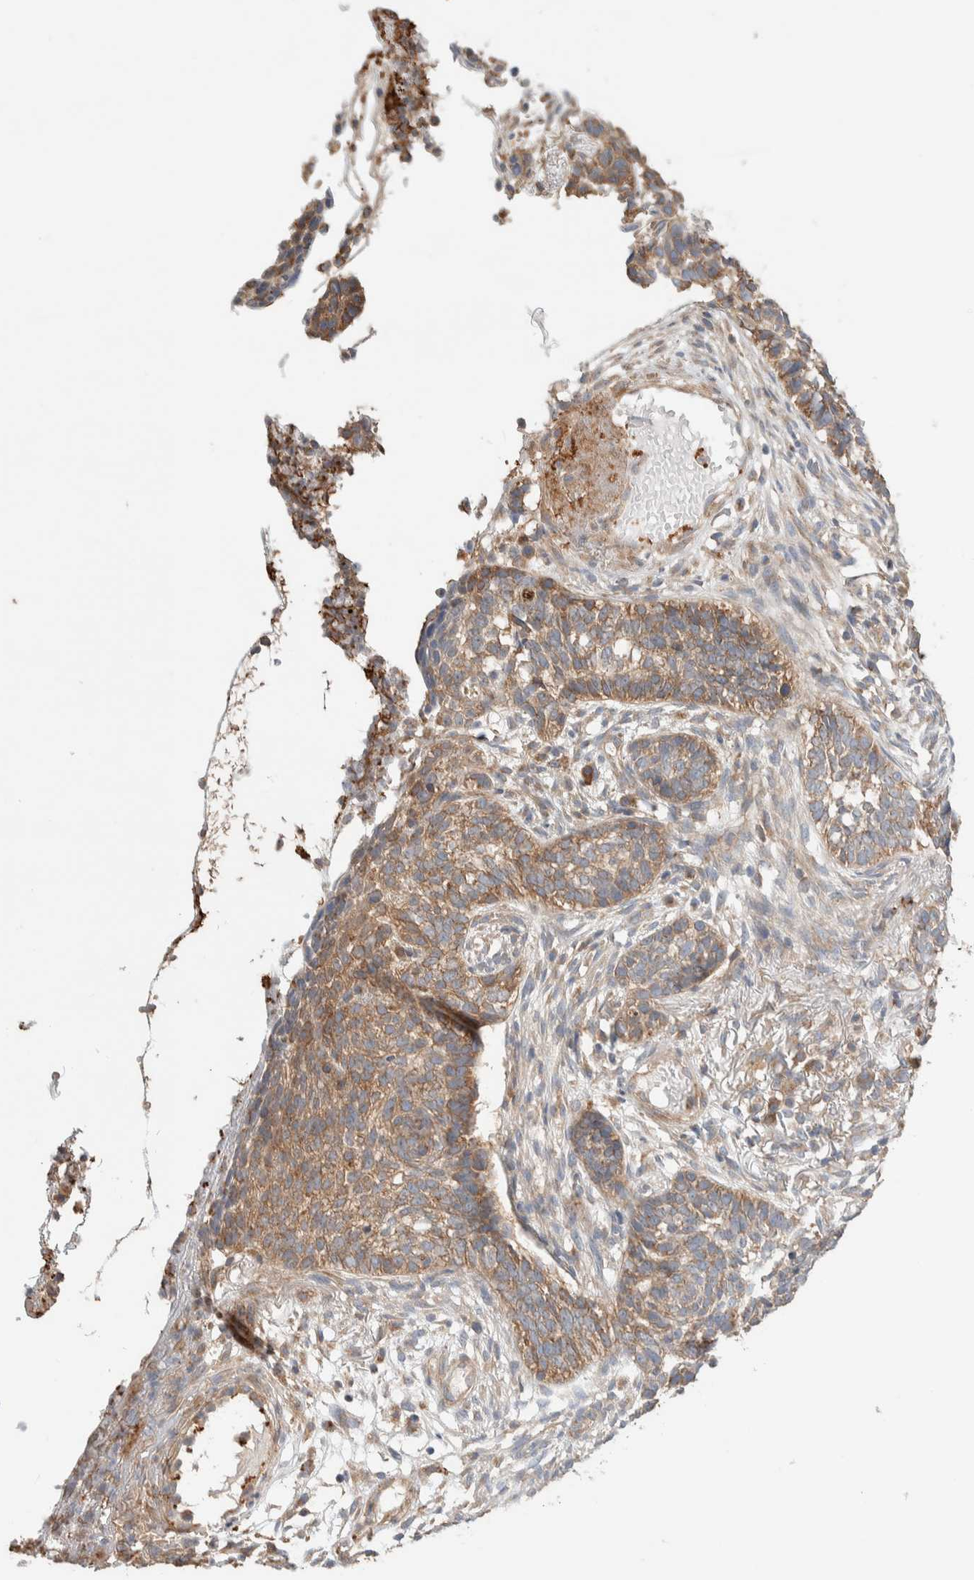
{"staining": {"intensity": "moderate", "quantity": ">75%", "location": "cytoplasmic/membranous"}, "tissue": "skin cancer", "cell_type": "Tumor cells", "image_type": "cancer", "snomed": [{"axis": "morphology", "description": "Basal cell carcinoma"}, {"axis": "topography", "description": "Skin"}], "caption": "DAB (3,3'-diaminobenzidine) immunohistochemical staining of human basal cell carcinoma (skin) shows moderate cytoplasmic/membranous protein positivity in about >75% of tumor cells.", "gene": "DEPTOR", "patient": {"sex": "male", "age": 85}}